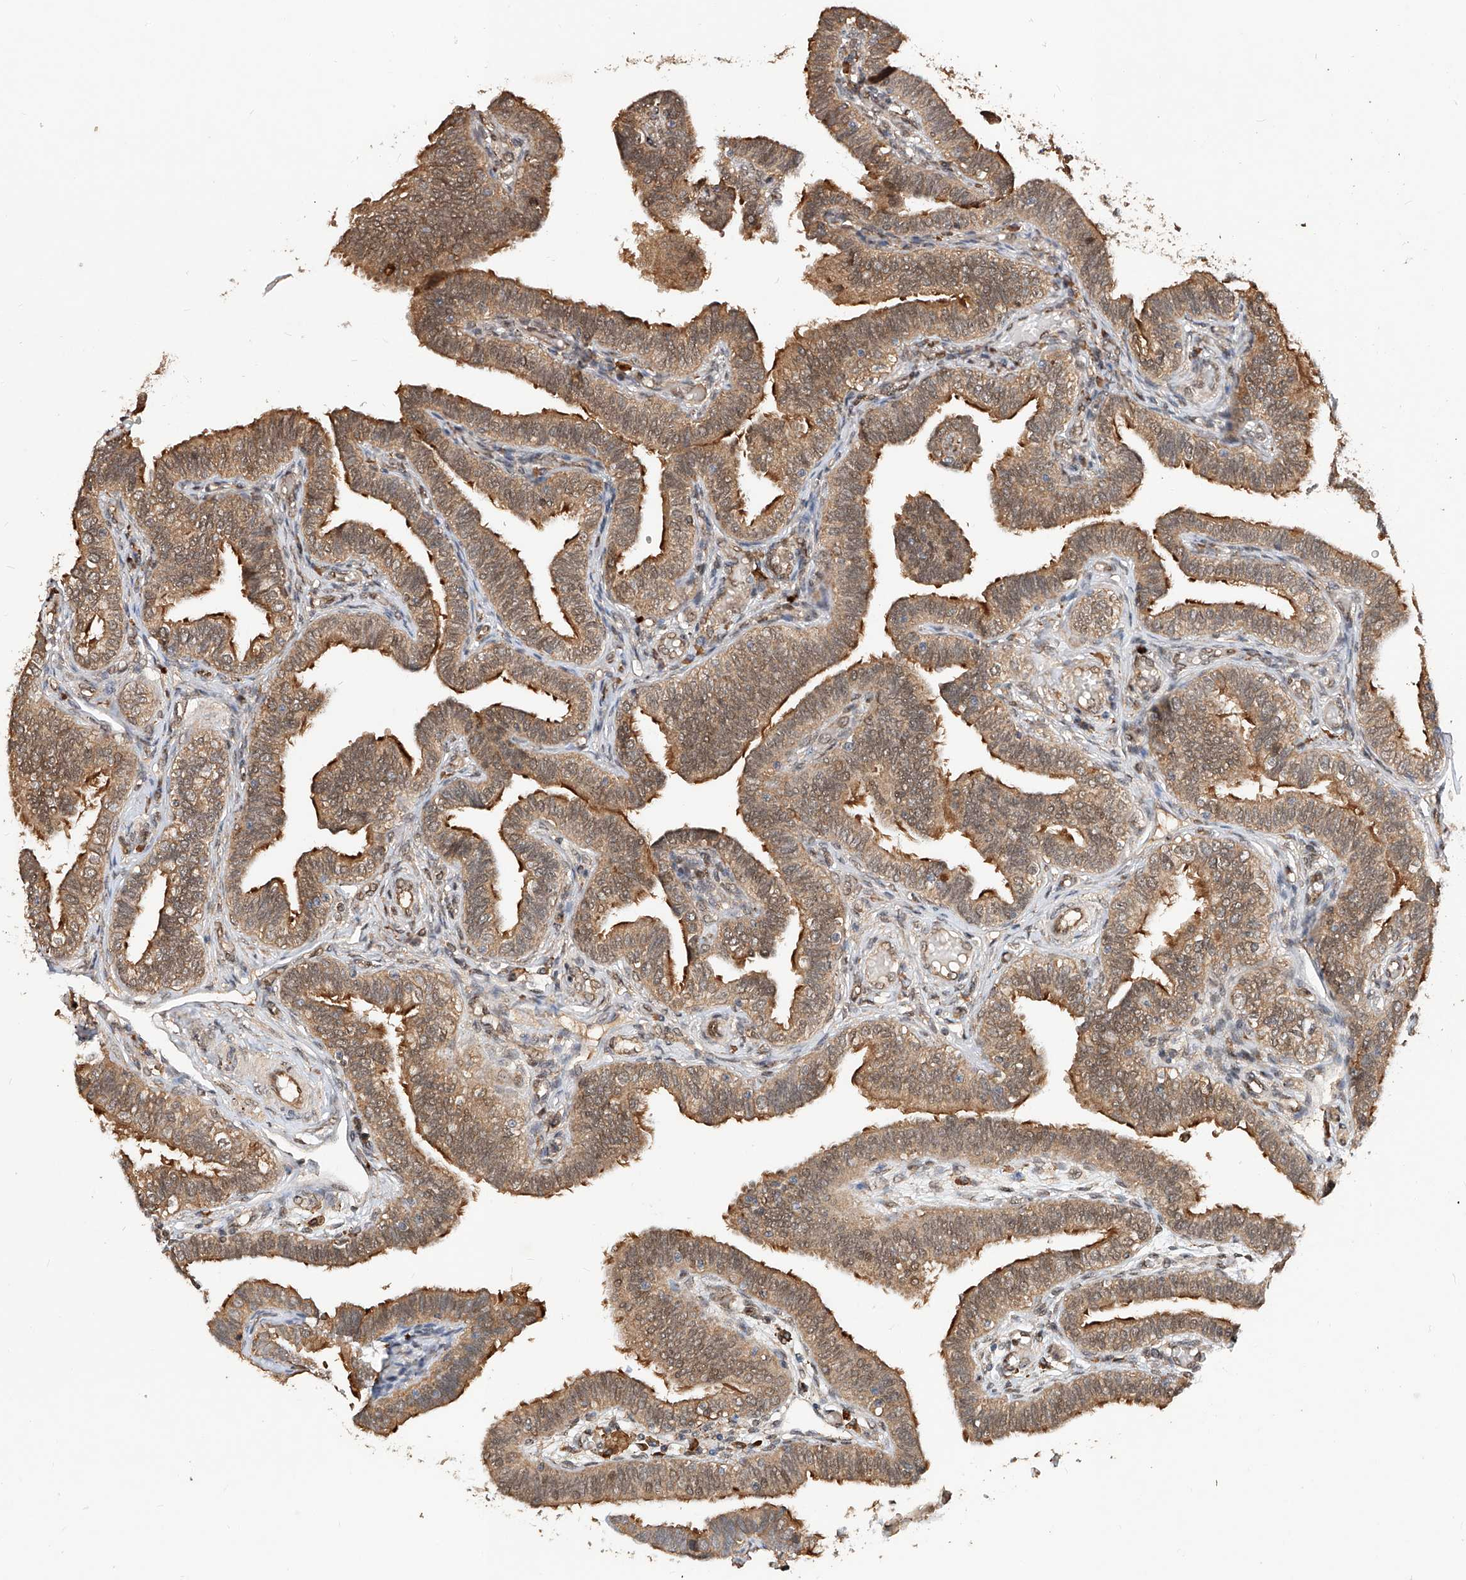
{"staining": {"intensity": "strong", "quantity": ">75%", "location": "cytoplasmic/membranous,nuclear"}, "tissue": "fallopian tube", "cell_type": "Glandular cells", "image_type": "normal", "snomed": [{"axis": "morphology", "description": "Normal tissue, NOS"}, {"axis": "topography", "description": "Fallopian tube"}], "caption": "Strong cytoplasmic/membranous,nuclear staining is identified in about >75% of glandular cells in unremarkable fallopian tube.", "gene": "RILPL2", "patient": {"sex": "female", "age": 39}}